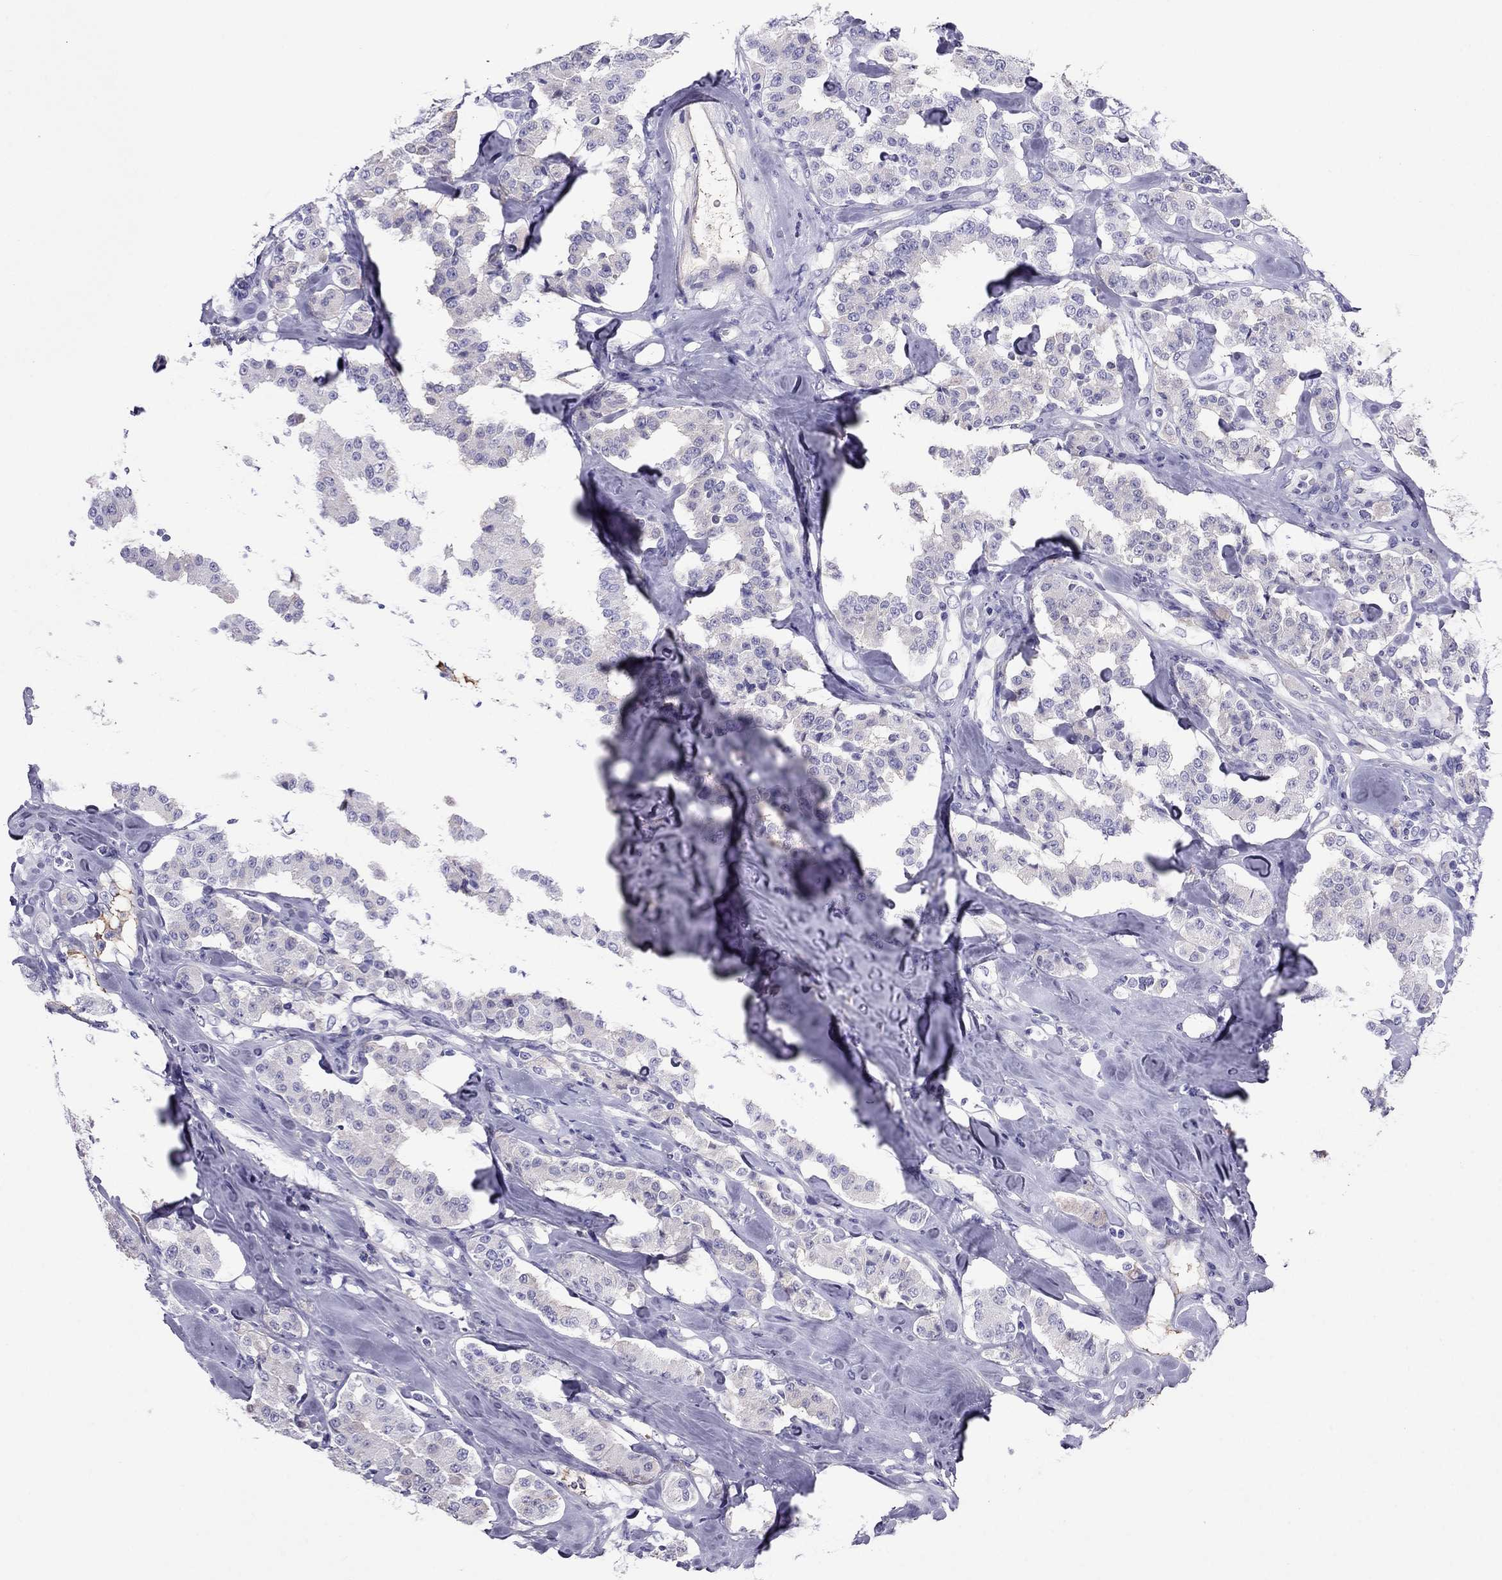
{"staining": {"intensity": "negative", "quantity": "none", "location": "none"}, "tissue": "carcinoid", "cell_type": "Tumor cells", "image_type": "cancer", "snomed": [{"axis": "morphology", "description": "Carcinoid, malignant, NOS"}, {"axis": "topography", "description": "Pancreas"}], "caption": "Tumor cells are negative for brown protein staining in carcinoid. (Brightfield microscopy of DAB IHC at high magnification).", "gene": "TBC1D21", "patient": {"sex": "male", "age": 41}}